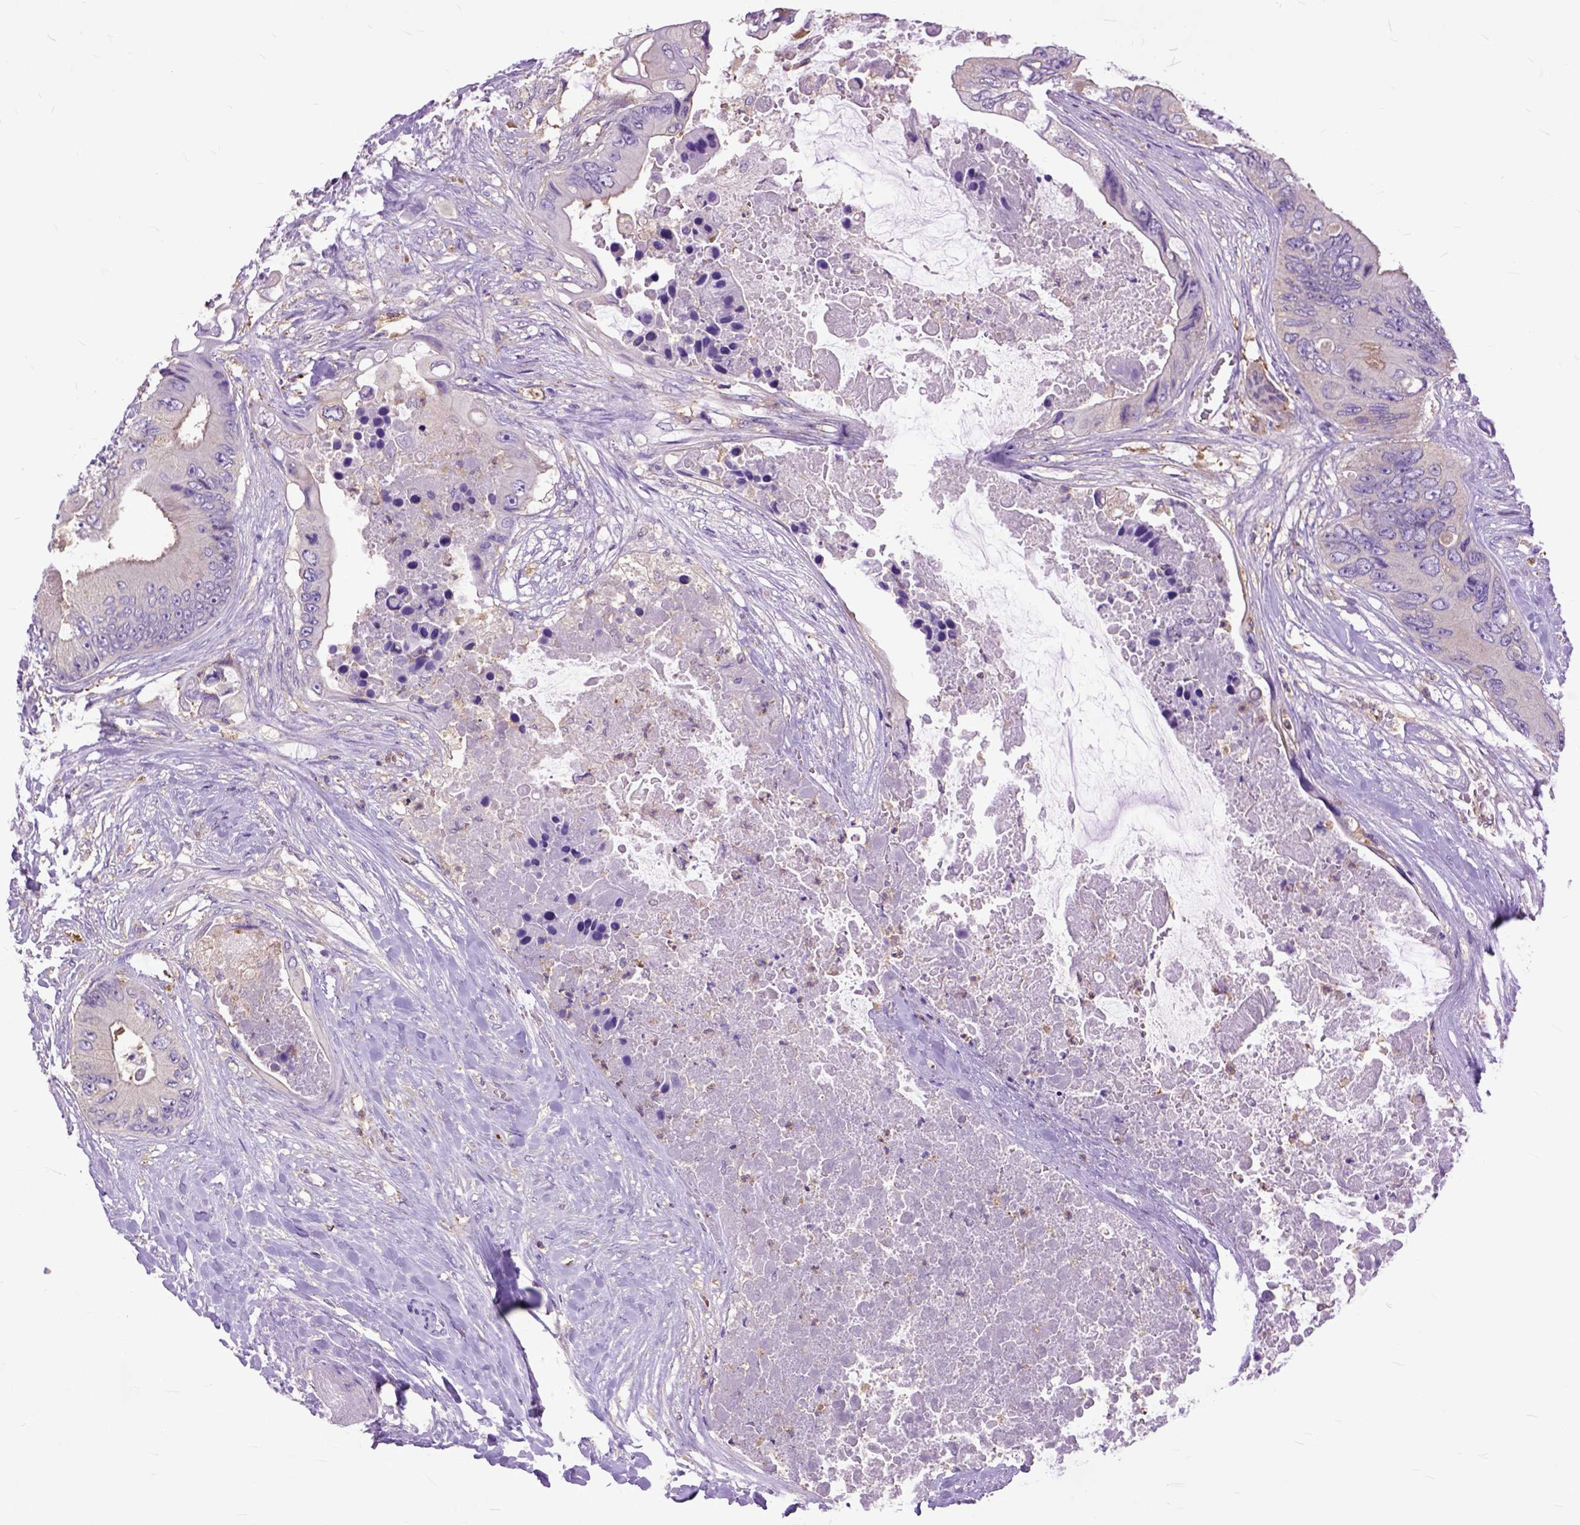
{"staining": {"intensity": "negative", "quantity": "none", "location": "none"}, "tissue": "colorectal cancer", "cell_type": "Tumor cells", "image_type": "cancer", "snomed": [{"axis": "morphology", "description": "Adenocarcinoma, NOS"}, {"axis": "topography", "description": "Rectum"}], "caption": "Immunohistochemistry micrograph of human colorectal adenocarcinoma stained for a protein (brown), which exhibits no staining in tumor cells. (DAB (3,3'-diaminobenzidine) immunohistochemistry (IHC) with hematoxylin counter stain).", "gene": "NAMPT", "patient": {"sex": "male", "age": 63}}